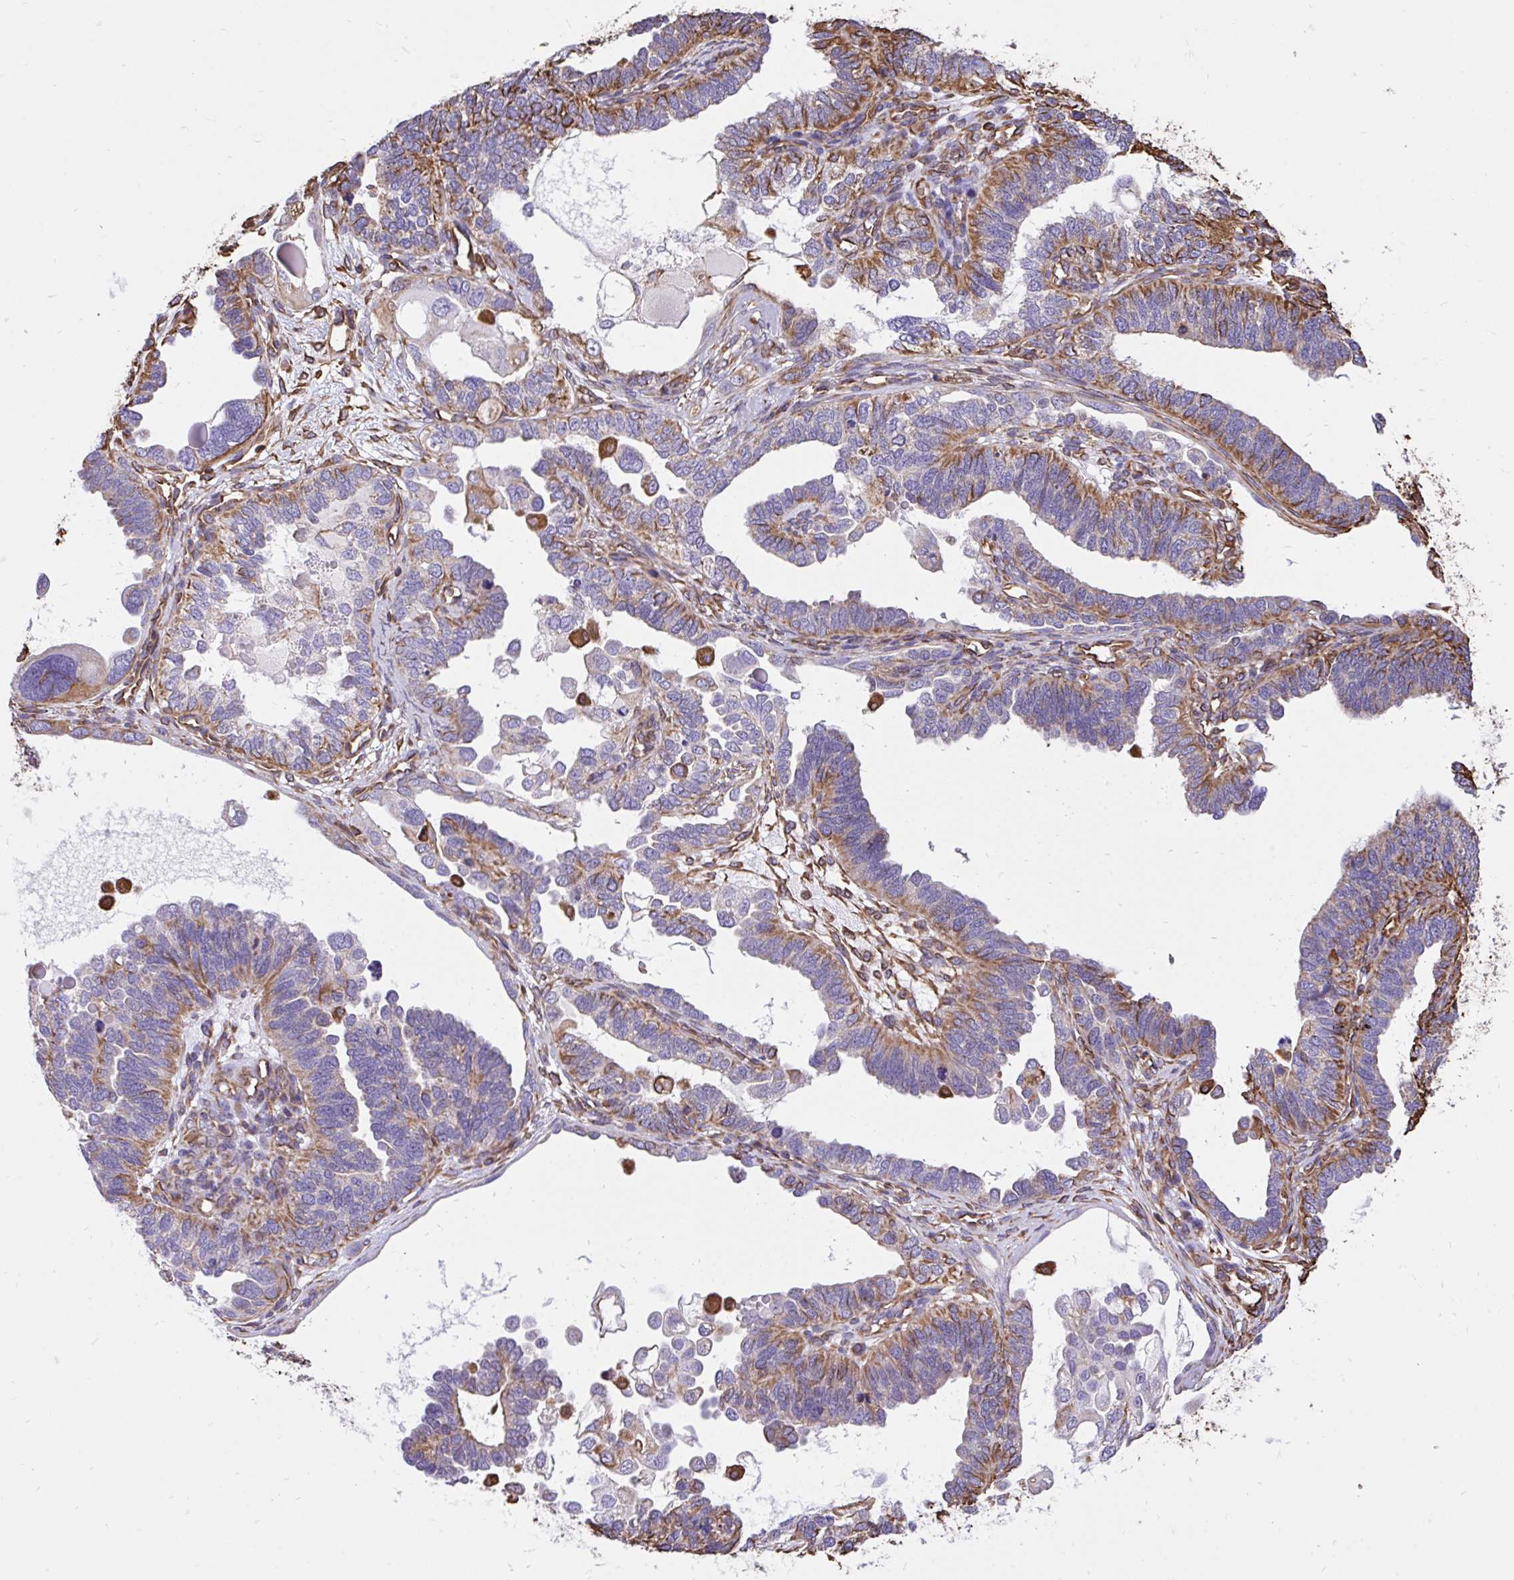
{"staining": {"intensity": "moderate", "quantity": "25%-75%", "location": "cytoplasmic/membranous"}, "tissue": "ovarian cancer", "cell_type": "Tumor cells", "image_type": "cancer", "snomed": [{"axis": "morphology", "description": "Cystadenocarcinoma, serous, NOS"}, {"axis": "topography", "description": "Ovary"}], "caption": "DAB immunohistochemical staining of human ovarian serous cystadenocarcinoma shows moderate cytoplasmic/membranous protein staining in approximately 25%-75% of tumor cells.", "gene": "RNF103", "patient": {"sex": "female", "age": 51}}